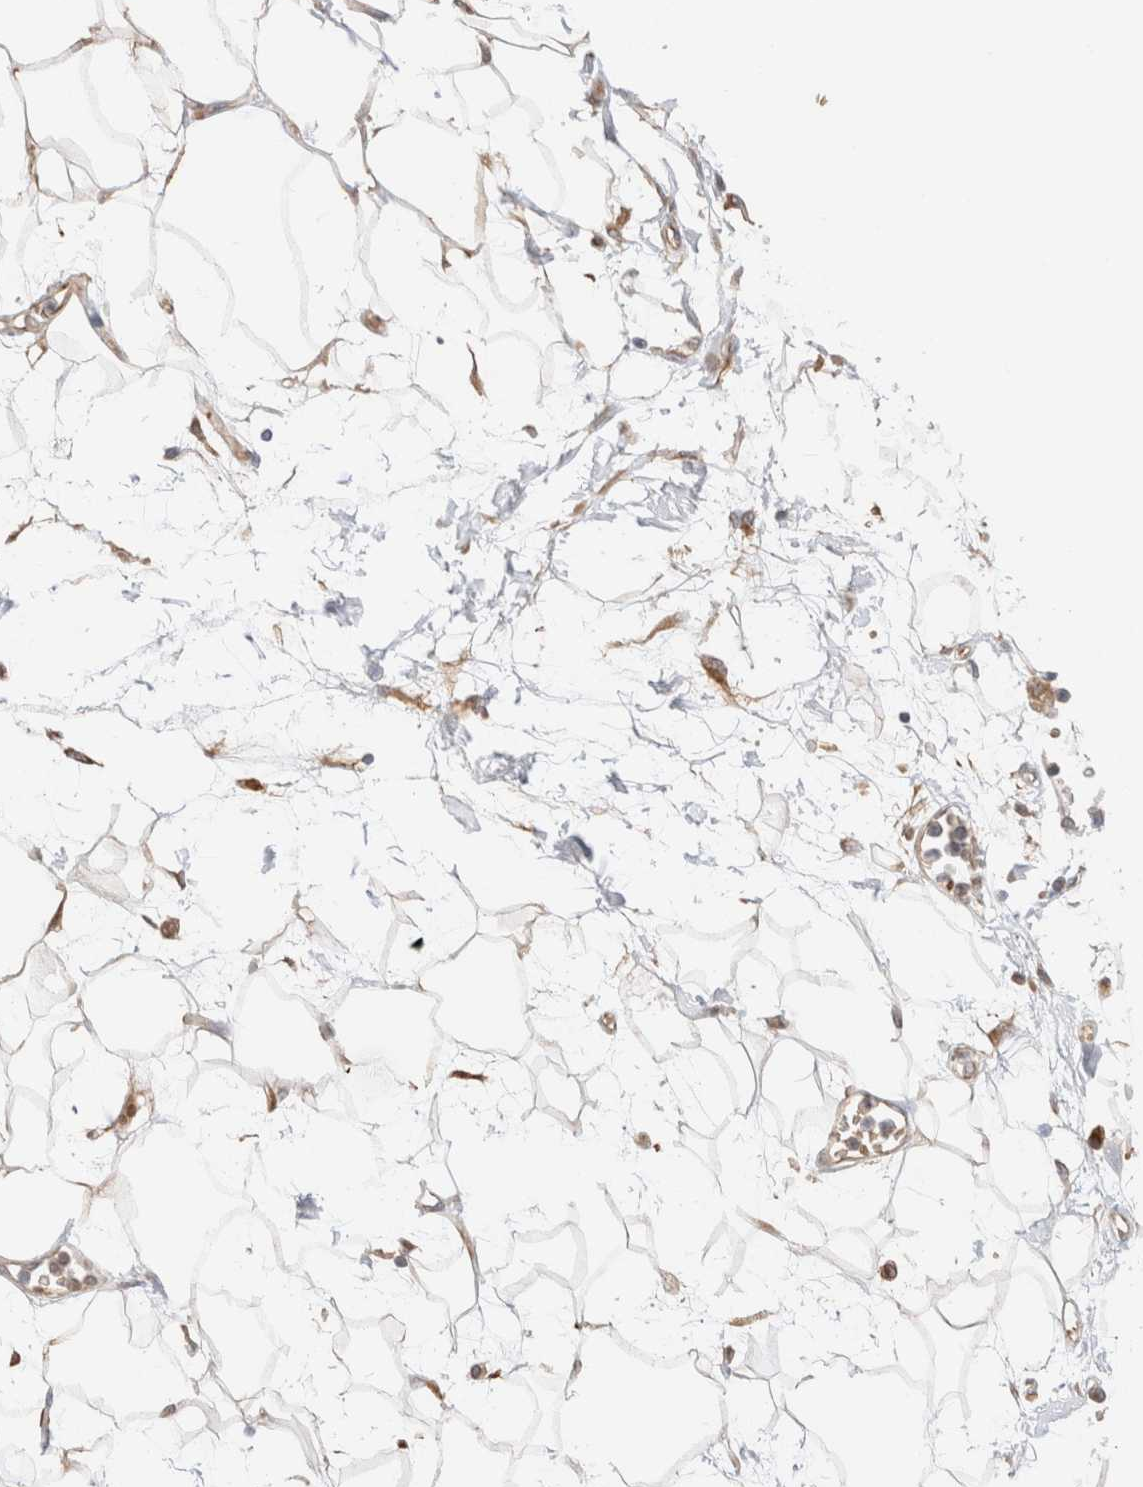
{"staining": {"intensity": "moderate", "quantity": ">75%", "location": "cytoplasmic/membranous"}, "tissue": "adipose tissue", "cell_type": "Adipocytes", "image_type": "normal", "snomed": [{"axis": "morphology", "description": "Normal tissue, NOS"}, {"axis": "morphology", "description": "Adenocarcinoma, NOS"}, {"axis": "topography", "description": "Duodenum"}, {"axis": "topography", "description": "Peripheral nerve tissue"}], "caption": "Brown immunohistochemical staining in unremarkable adipose tissue exhibits moderate cytoplasmic/membranous staining in approximately >75% of adipocytes. The staining is performed using DAB (3,3'-diaminobenzidine) brown chromogen to label protein expression. The nuclei are counter-stained blue using hematoxylin.", "gene": "SYVN1", "patient": {"sex": "female", "age": 60}}